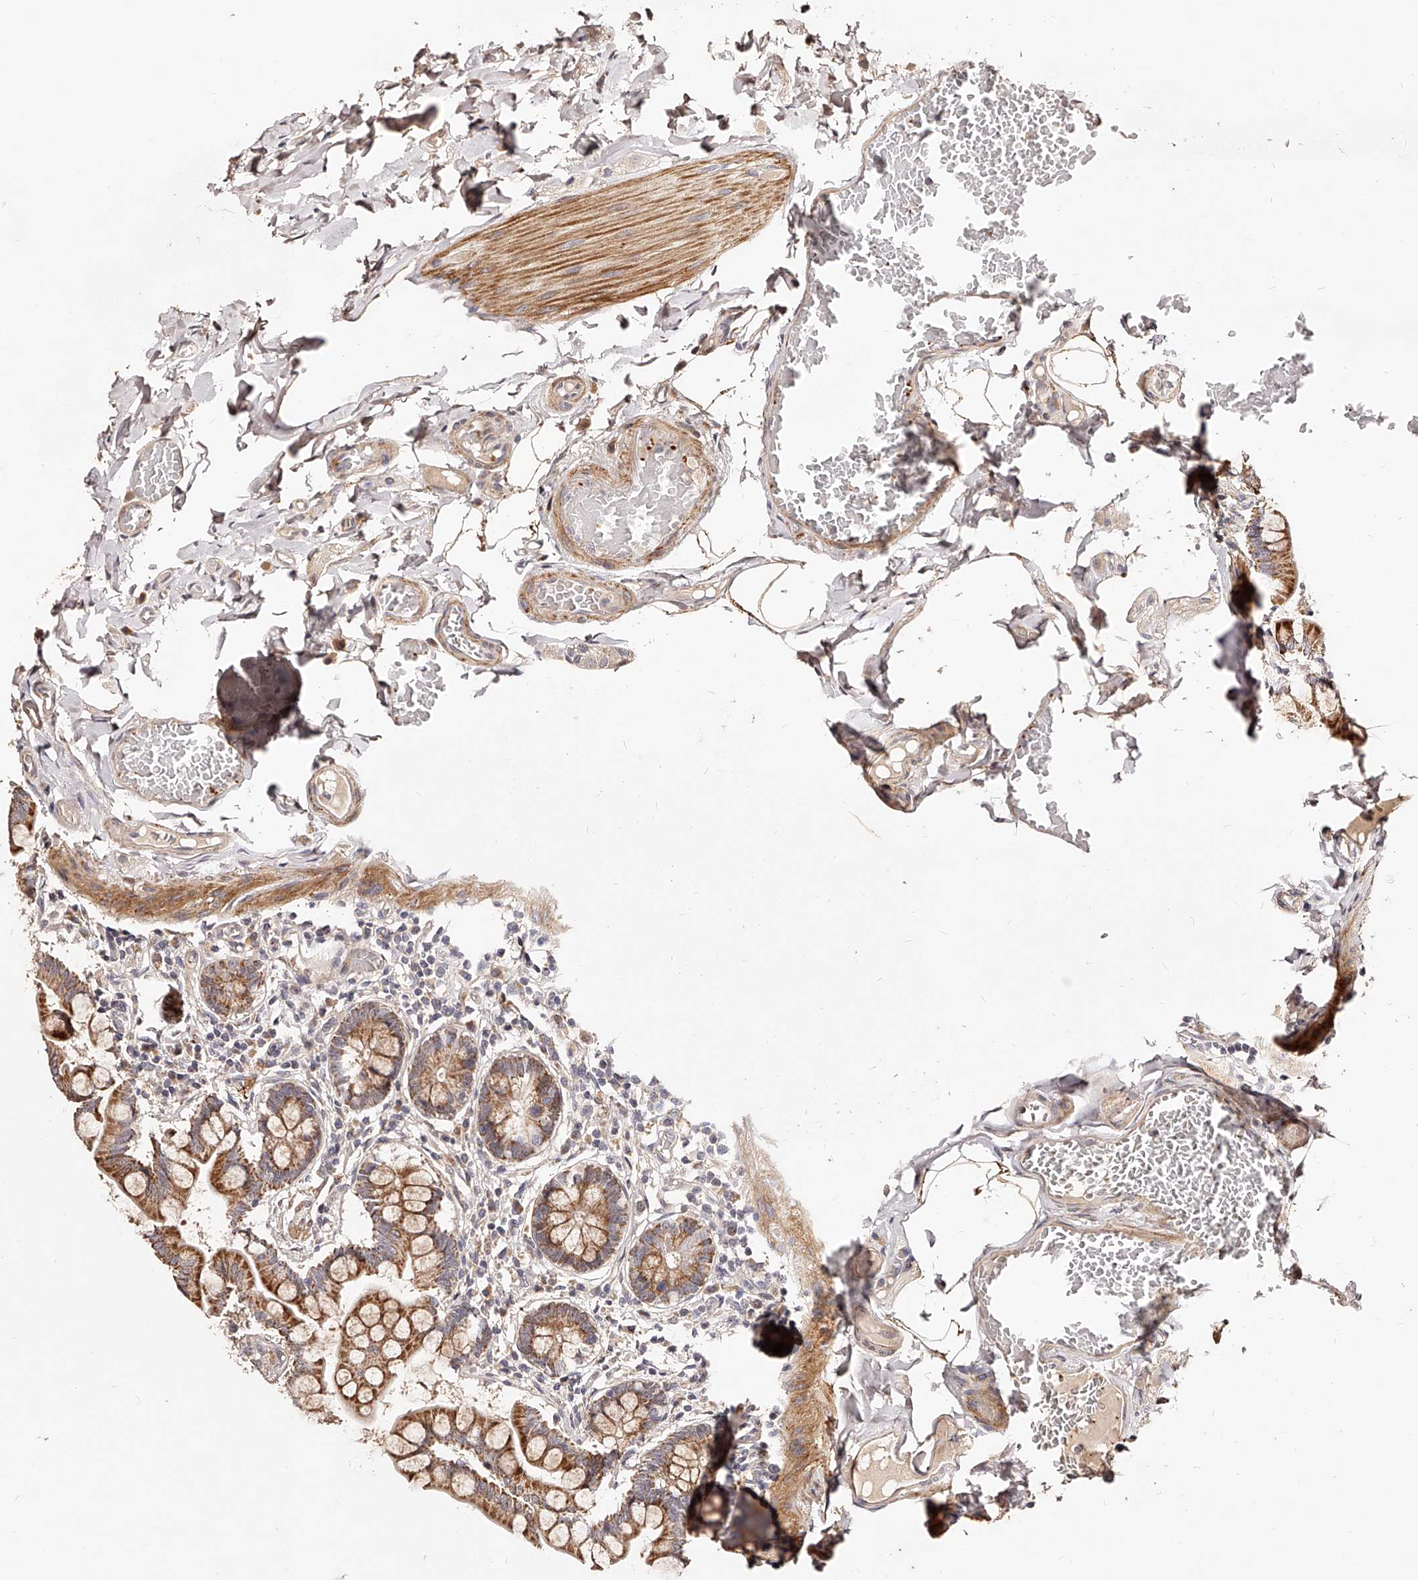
{"staining": {"intensity": "strong", "quantity": ">75%", "location": "cytoplasmic/membranous"}, "tissue": "small intestine", "cell_type": "Glandular cells", "image_type": "normal", "snomed": [{"axis": "morphology", "description": "Normal tissue, NOS"}, {"axis": "topography", "description": "Small intestine"}], "caption": "Human small intestine stained for a protein (brown) displays strong cytoplasmic/membranous positive expression in approximately >75% of glandular cells.", "gene": "ZNF502", "patient": {"sex": "male", "age": 41}}